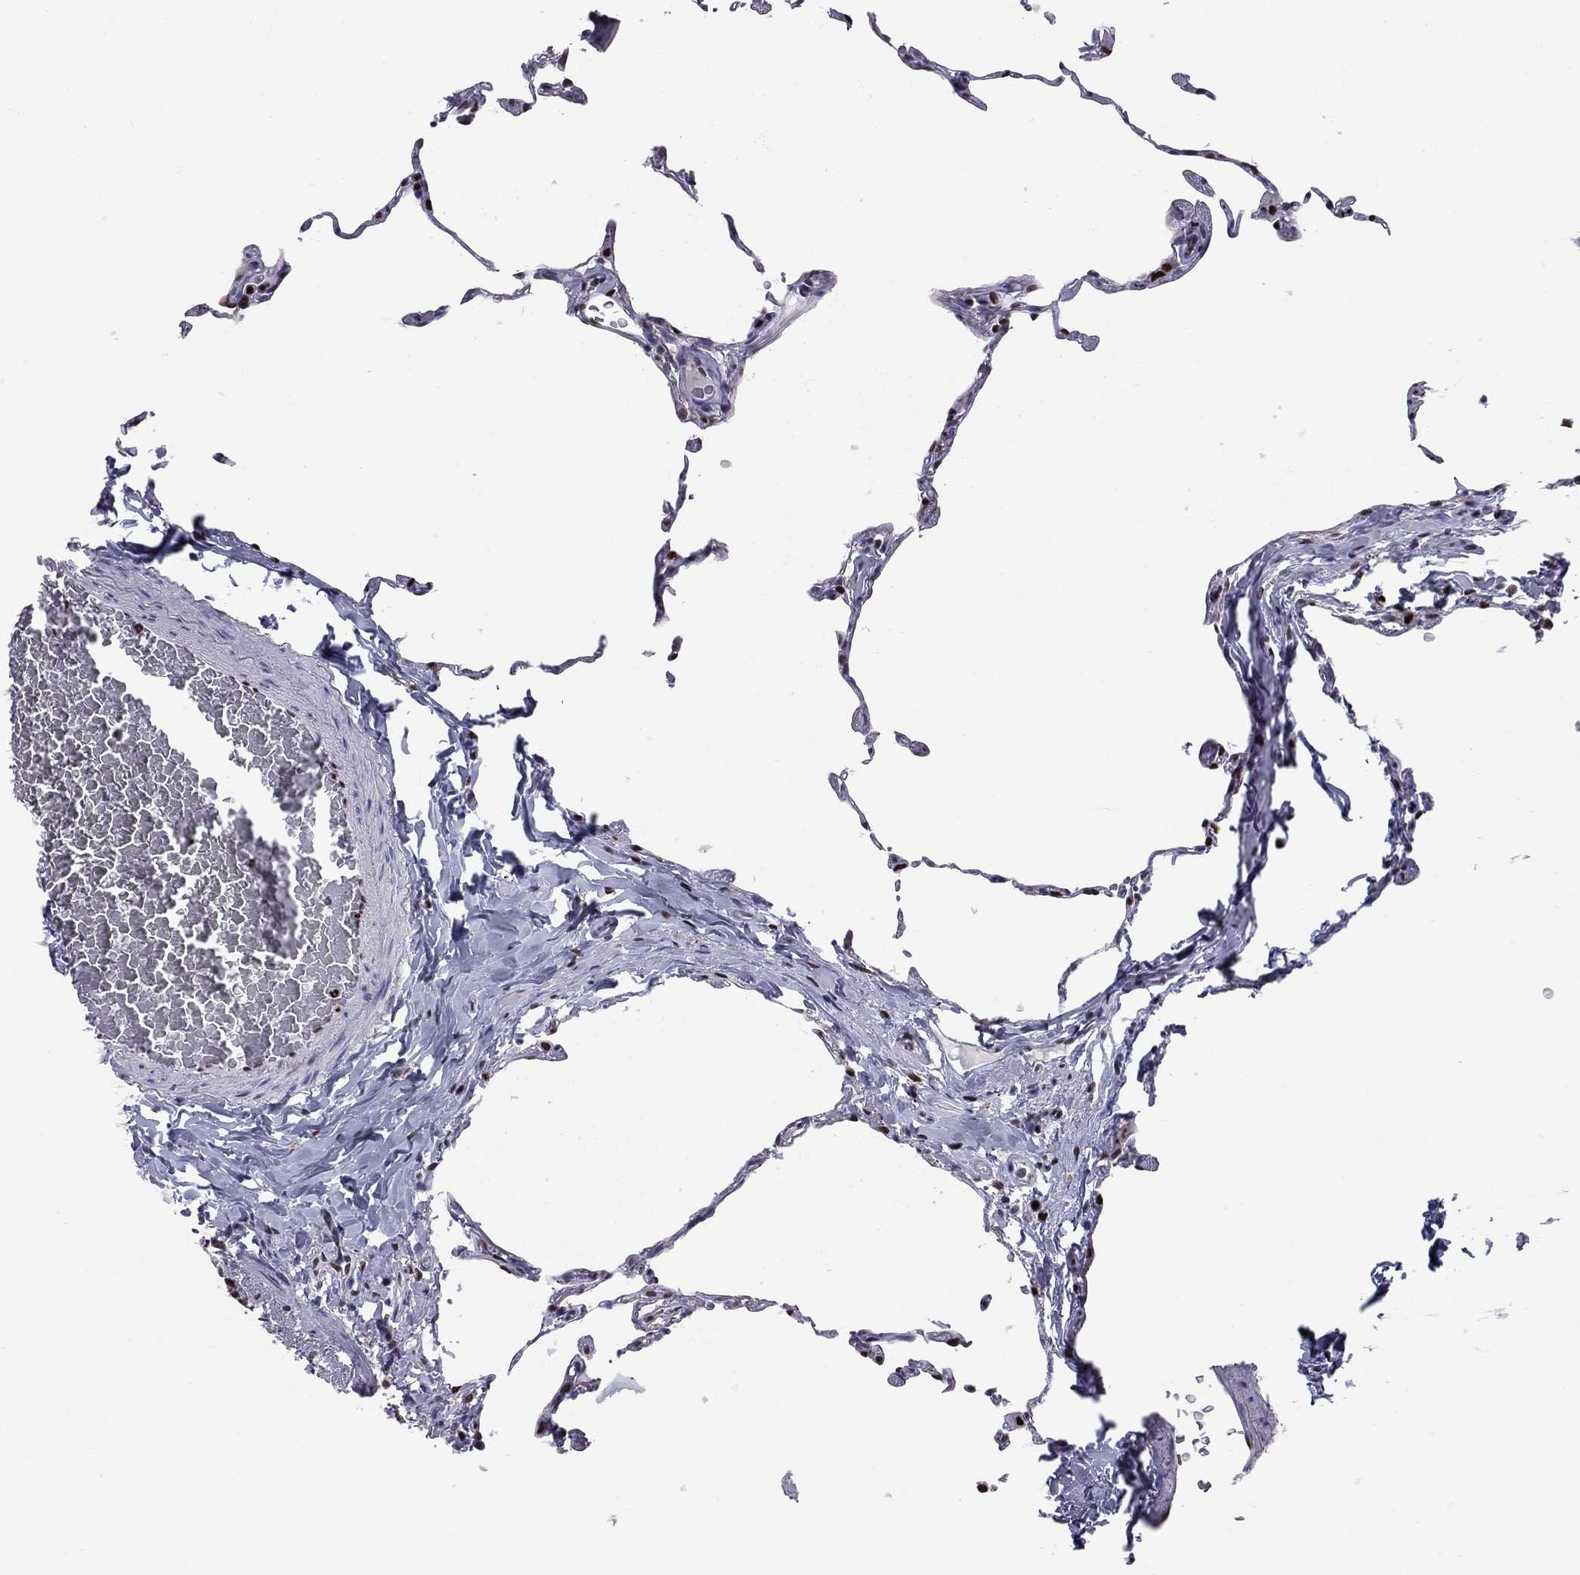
{"staining": {"intensity": "strong", "quantity": "25%-75%", "location": "nuclear"}, "tissue": "lung", "cell_type": "Alveolar cells", "image_type": "normal", "snomed": [{"axis": "morphology", "description": "Normal tissue, NOS"}, {"axis": "topography", "description": "Lung"}], "caption": "Protein expression analysis of normal lung demonstrates strong nuclear expression in about 25%-75% of alveolar cells.", "gene": "PCGF3", "patient": {"sex": "female", "age": 57}}